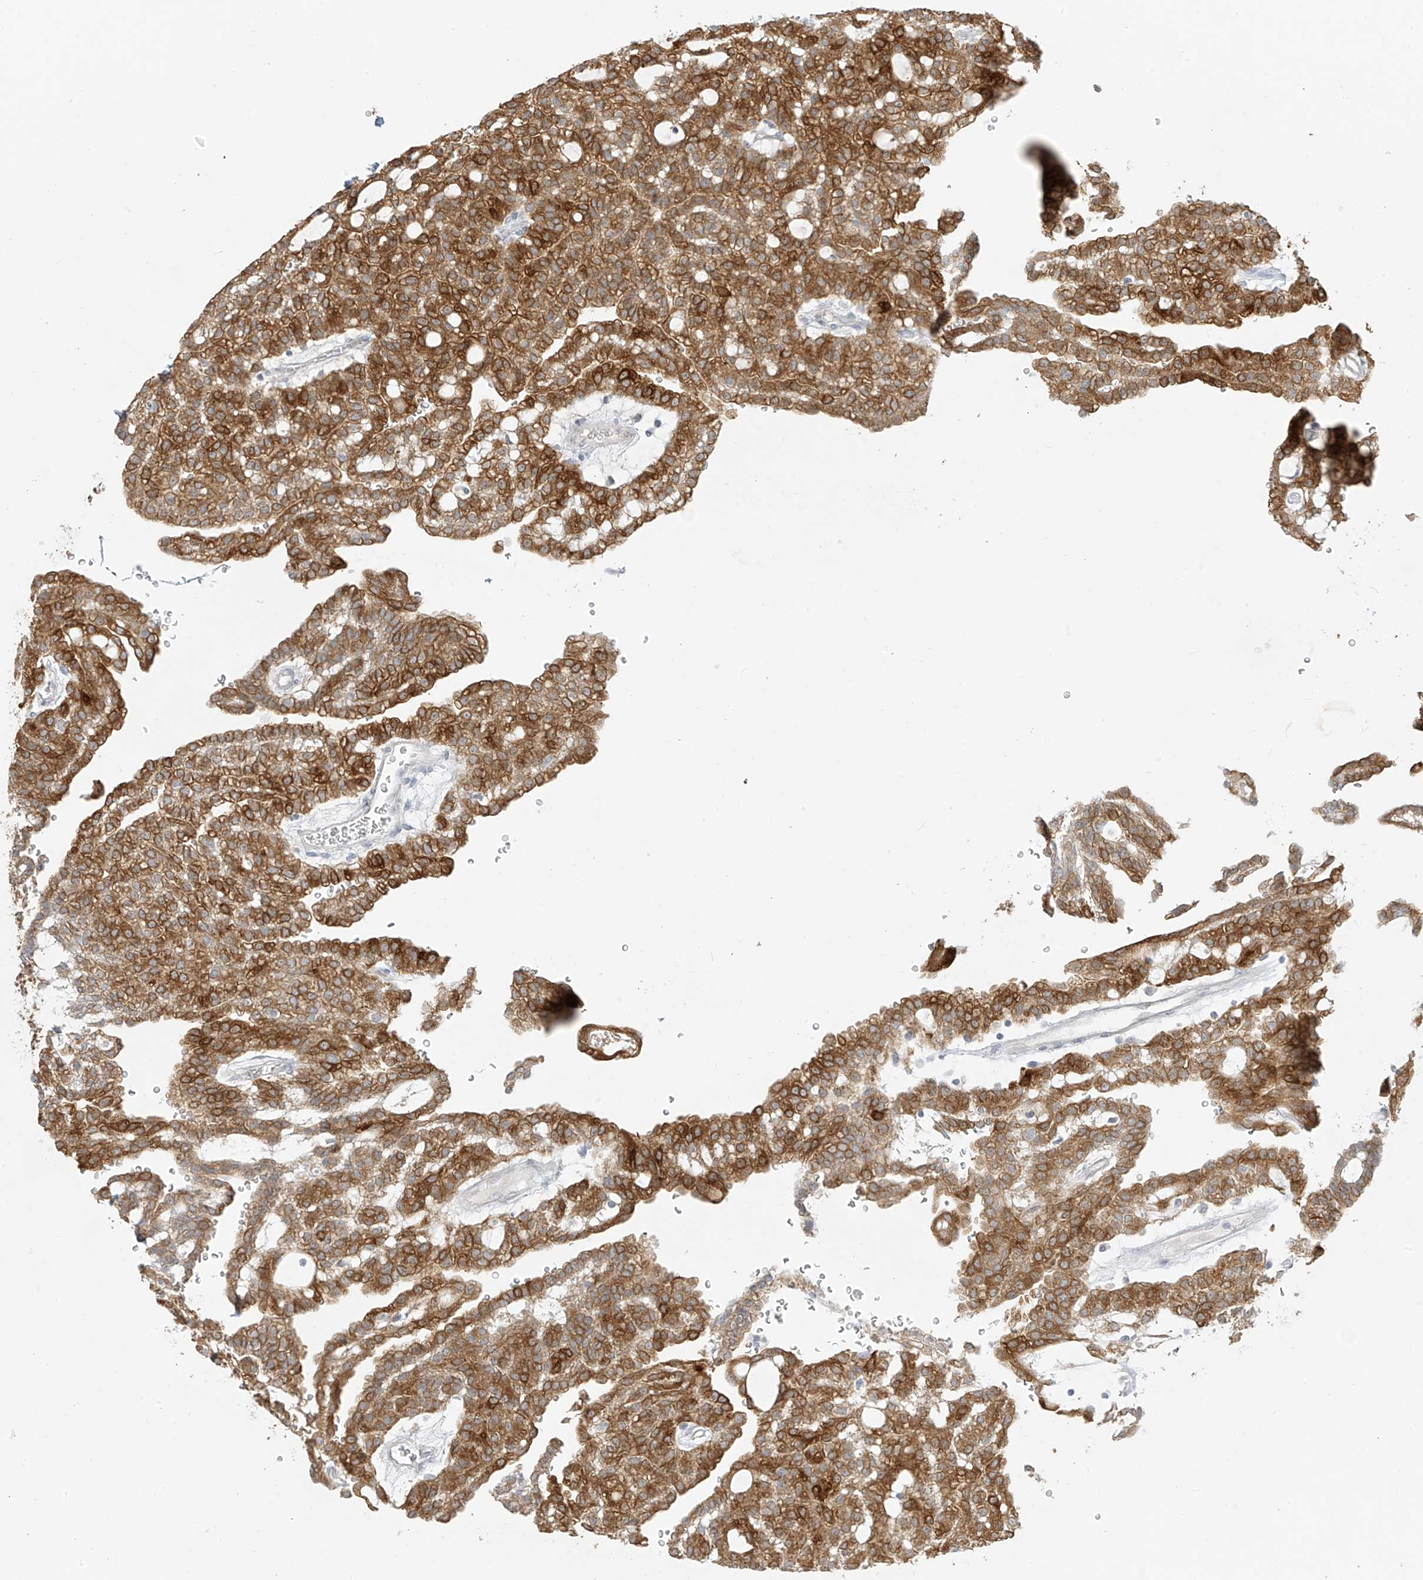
{"staining": {"intensity": "strong", "quantity": ">75%", "location": "cytoplasmic/membranous"}, "tissue": "renal cancer", "cell_type": "Tumor cells", "image_type": "cancer", "snomed": [{"axis": "morphology", "description": "Adenocarcinoma, NOS"}, {"axis": "topography", "description": "Kidney"}], "caption": "Renal cancer stained with a protein marker exhibits strong staining in tumor cells.", "gene": "DCDC2", "patient": {"sex": "male", "age": 63}}